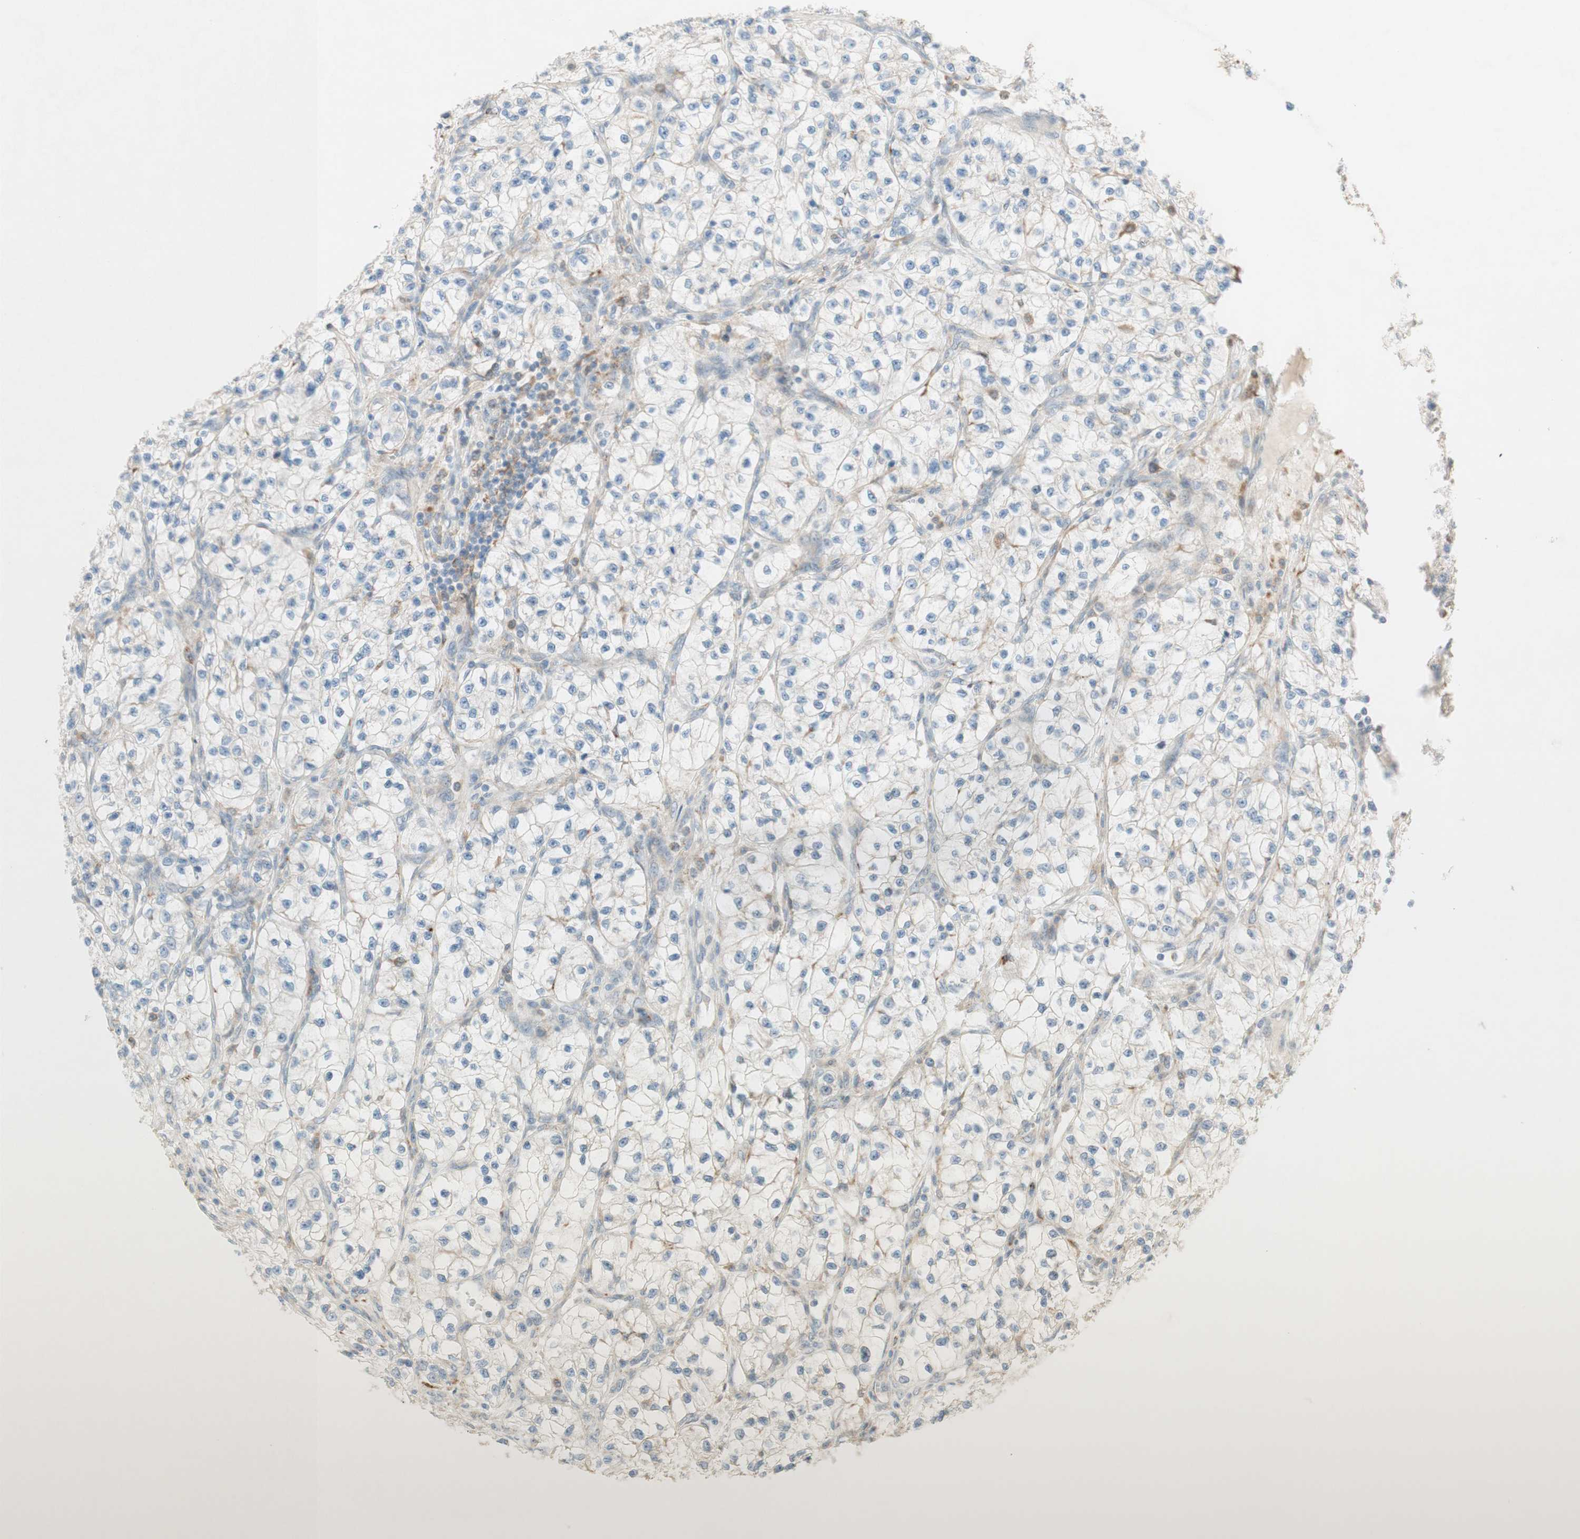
{"staining": {"intensity": "negative", "quantity": "none", "location": "none"}, "tissue": "renal cancer", "cell_type": "Tumor cells", "image_type": "cancer", "snomed": [{"axis": "morphology", "description": "Adenocarcinoma, NOS"}, {"axis": "topography", "description": "Kidney"}], "caption": "Immunohistochemistry of renal cancer (adenocarcinoma) reveals no expression in tumor cells.", "gene": "GAPT", "patient": {"sex": "female", "age": 57}}